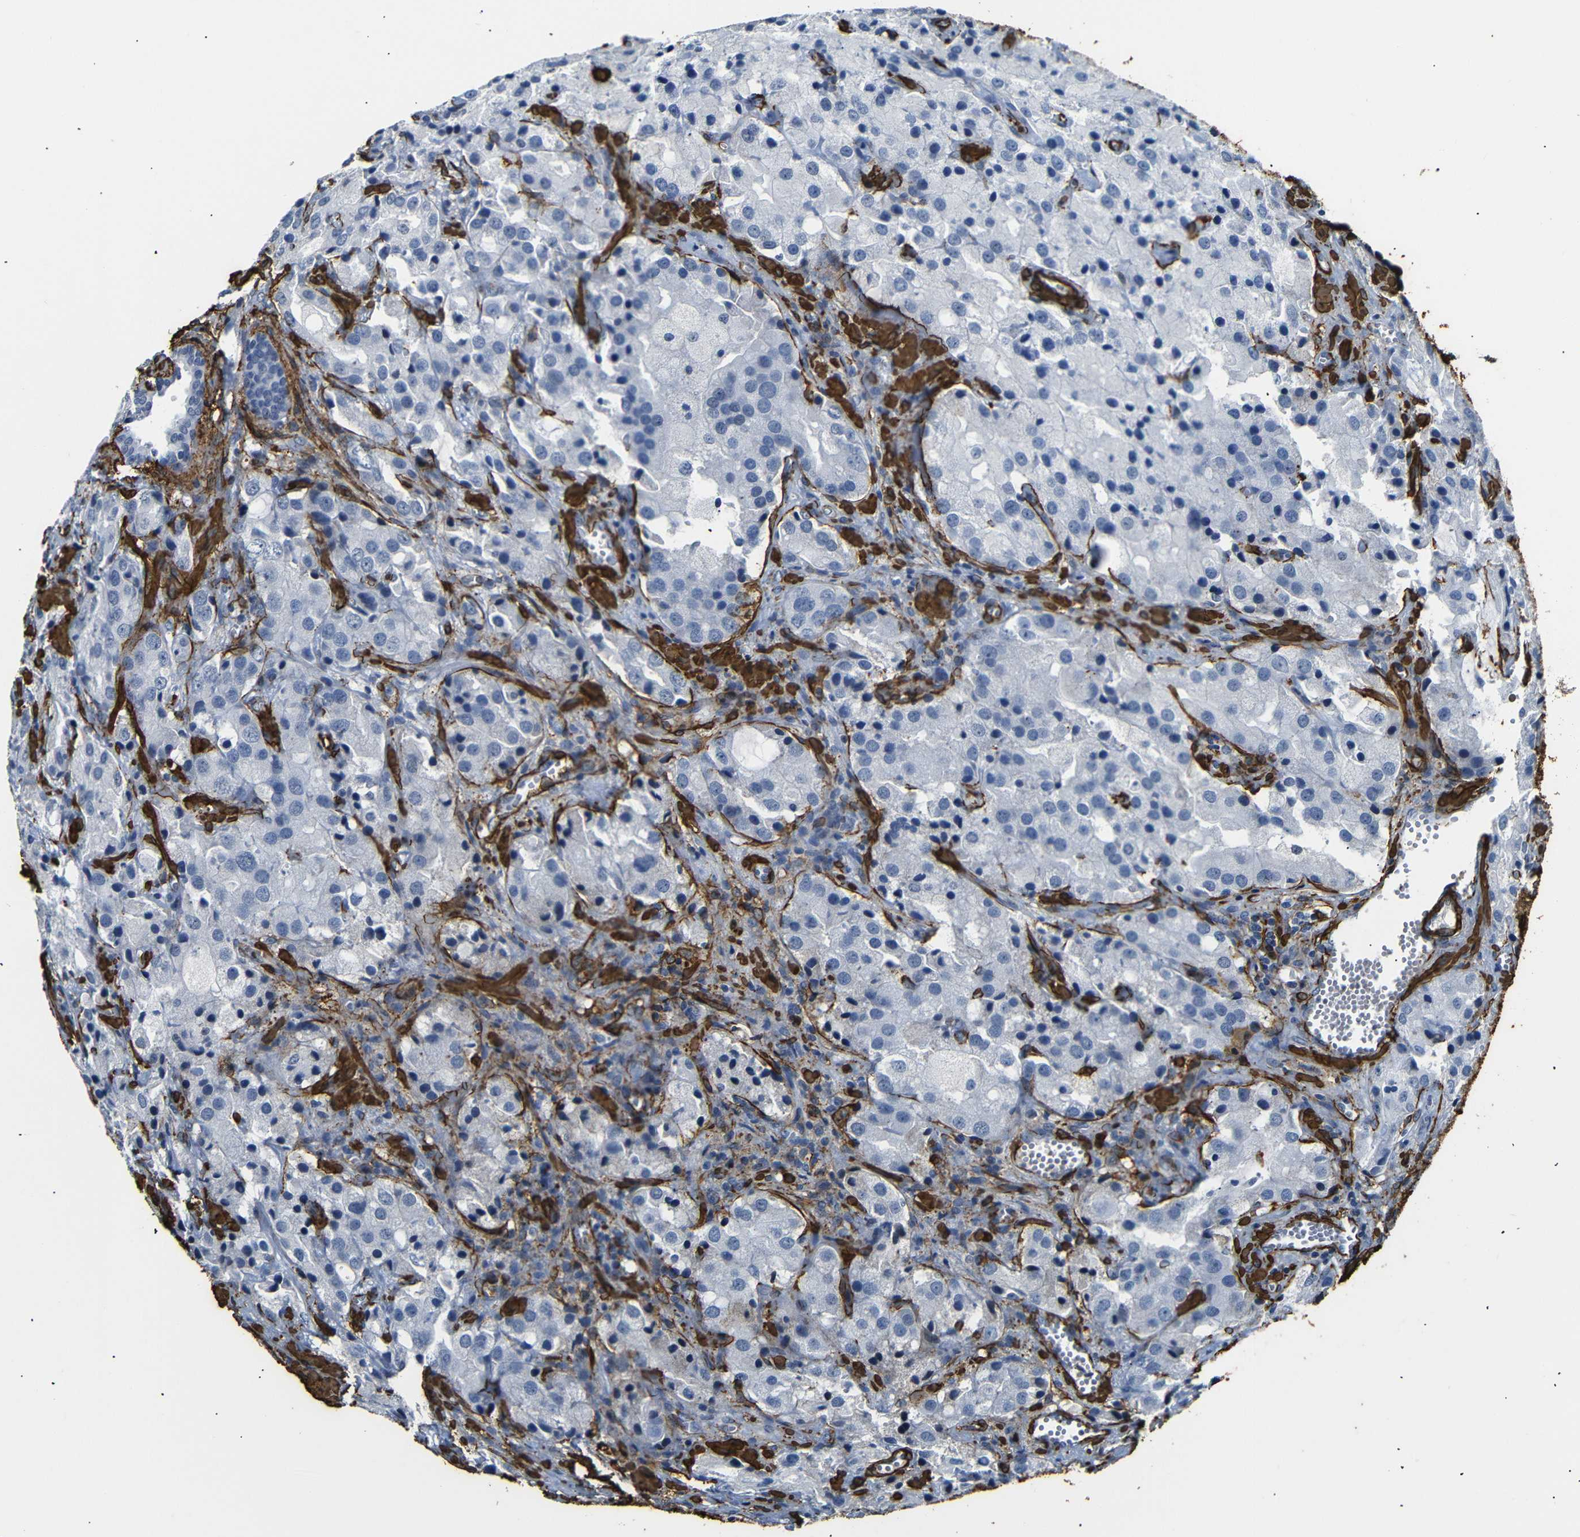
{"staining": {"intensity": "negative", "quantity": "none", "location": "none"}, "tissue": "prostate cancer", "cell_type": "Tumor cells", "image_type": "cancer", "snomed": [{"axis": "morphology", "description": "Adenocarcinoma, High grade"}, {"axis": "topography", "description": "Prostate"}], "caption": "Protein analysis of prostate cancer (adenocarcinoma (high-grade)) shows no significant positivity in tumor cells. (DAB (3,3'-diaminobenzidine) immunohistochemistry with hematoxylin counter stain).", "gene": "ACTA2", "patient": {"sex": "male", "age": 70}}